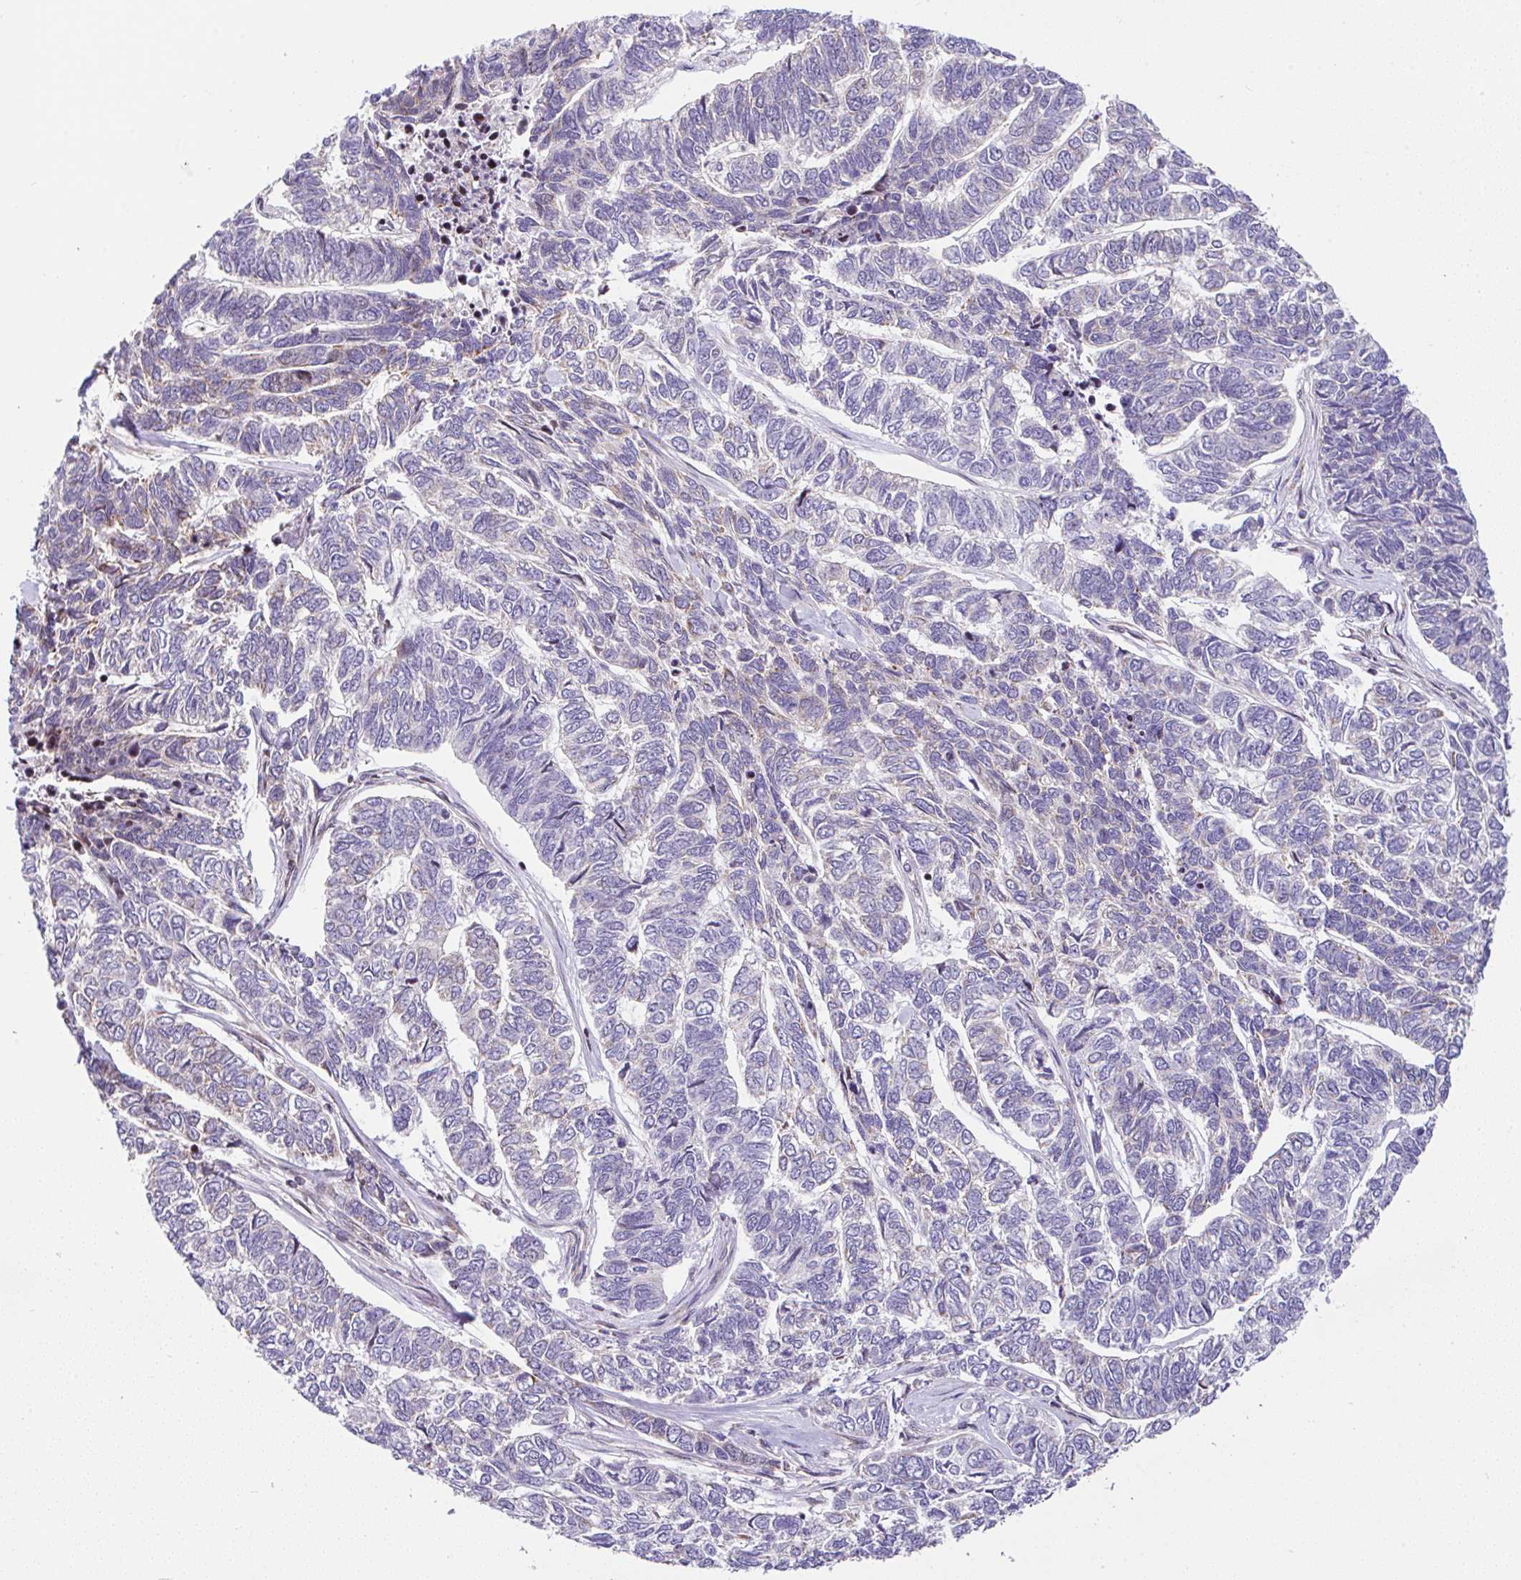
{"staining": {"intensity": "negative", "quantity": "none", "location": "none"}, "tissue": "skin cancer", "cell_type": "Tumor cells", "image_type": "cancer", "snomed": [{"axis": "morphology", "description": "Basal cell carcinoma"}, {"axis": "topography", "description": "Skin"}], "caption": "There is no significant expression in tumor cells of skin cancer (basal cell carcinoma).", "gene": "FIGNL1", "patient": {"sex": "female", "age": 65}}